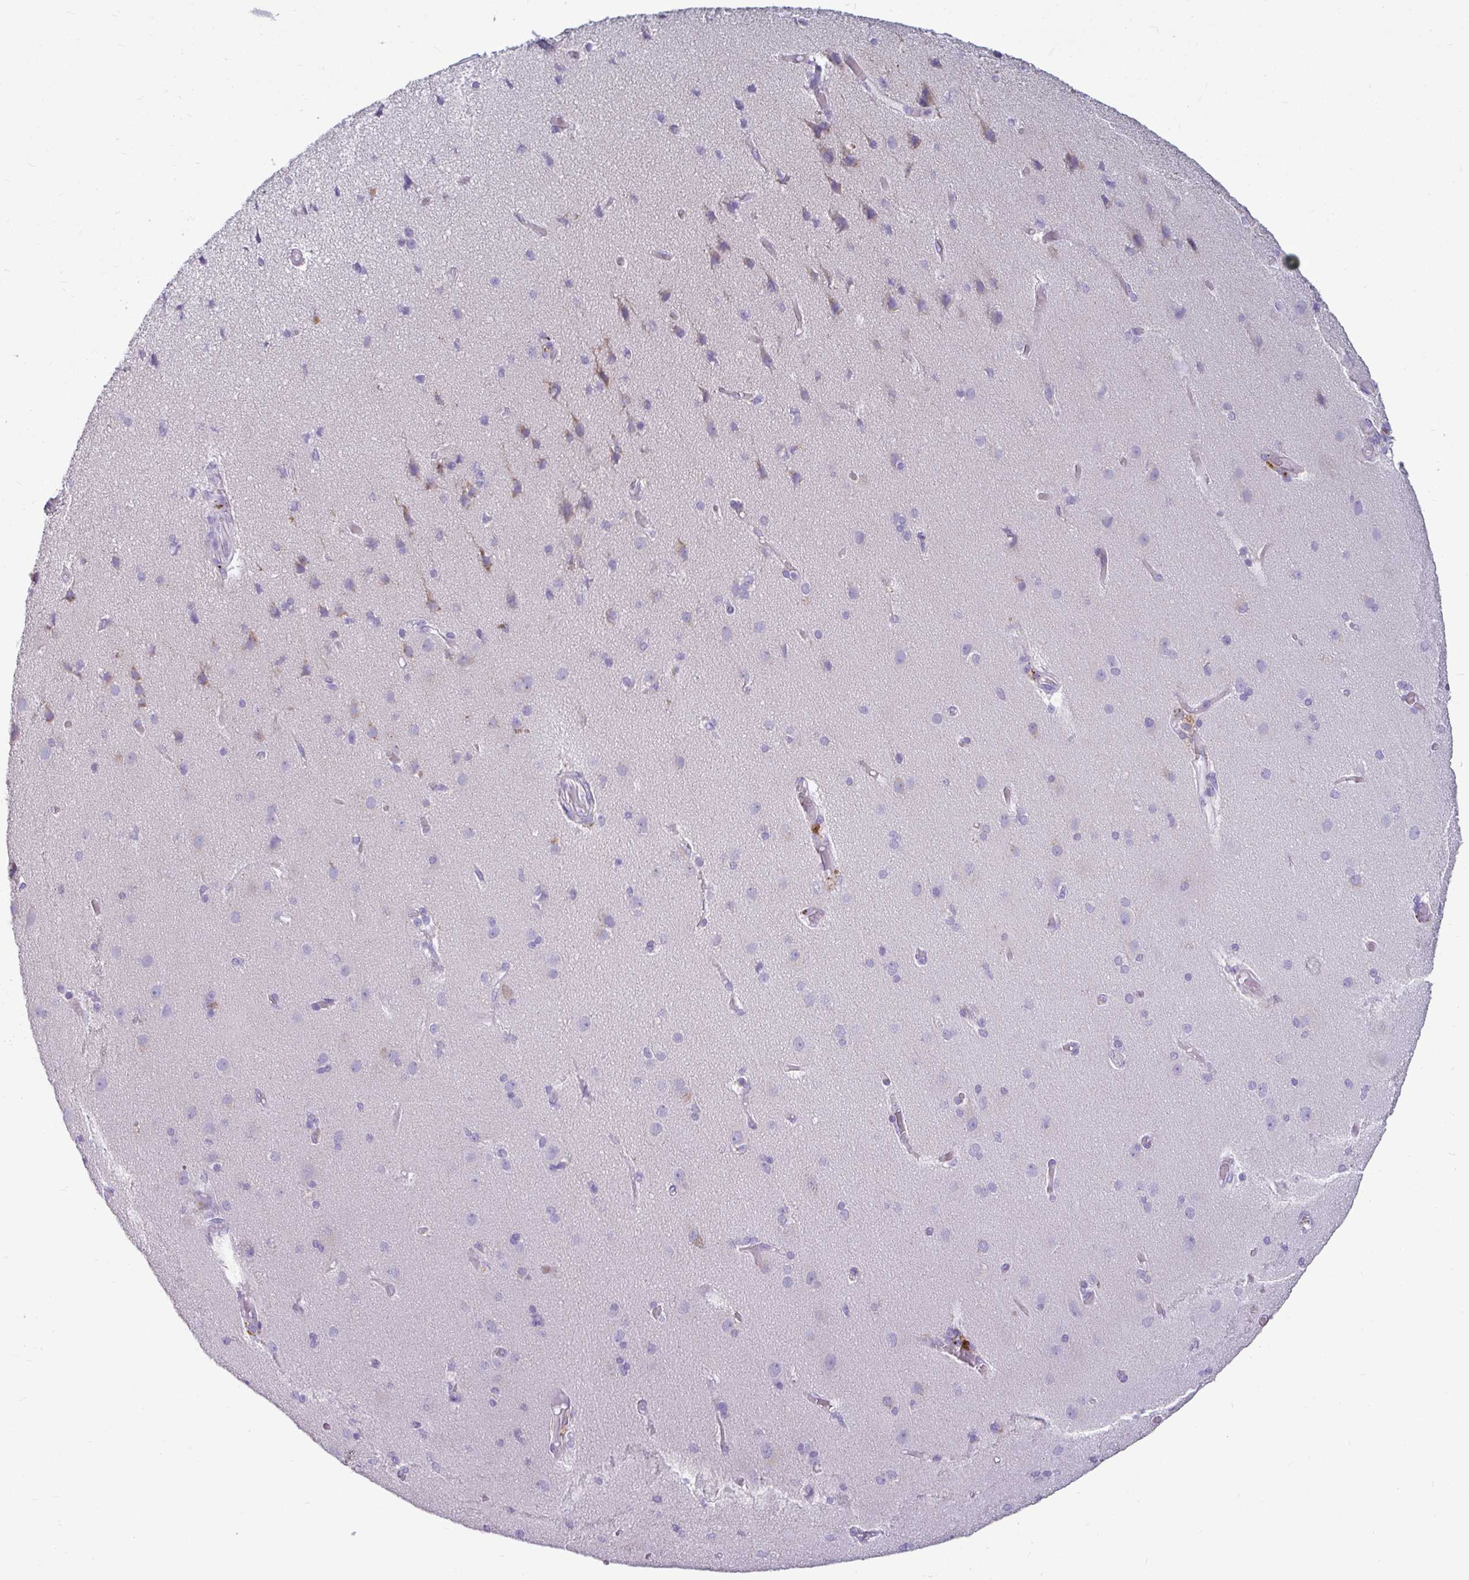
{"staining": {"intensity": "negative", "quantity": "none", "location": "none"}, "tissue": "cerebral cortex", "cell_type": "Endothelial cells", "image_type": "normal", "snomed": [{"axis": "morphology", "description": "Normal tissue, NOS"}, {"axis": "morphology", "description": "Glioma, malignant, High grade"}, {"axis": "topography", "description": "Cerebral cortex"}], "caption": "Immunohistochemistry (IHC) of normal cerebral cortex shows no positivity in endothelial cells.", "gene": "CTSZ", "patient": {"sex": "male", "age": 71}}